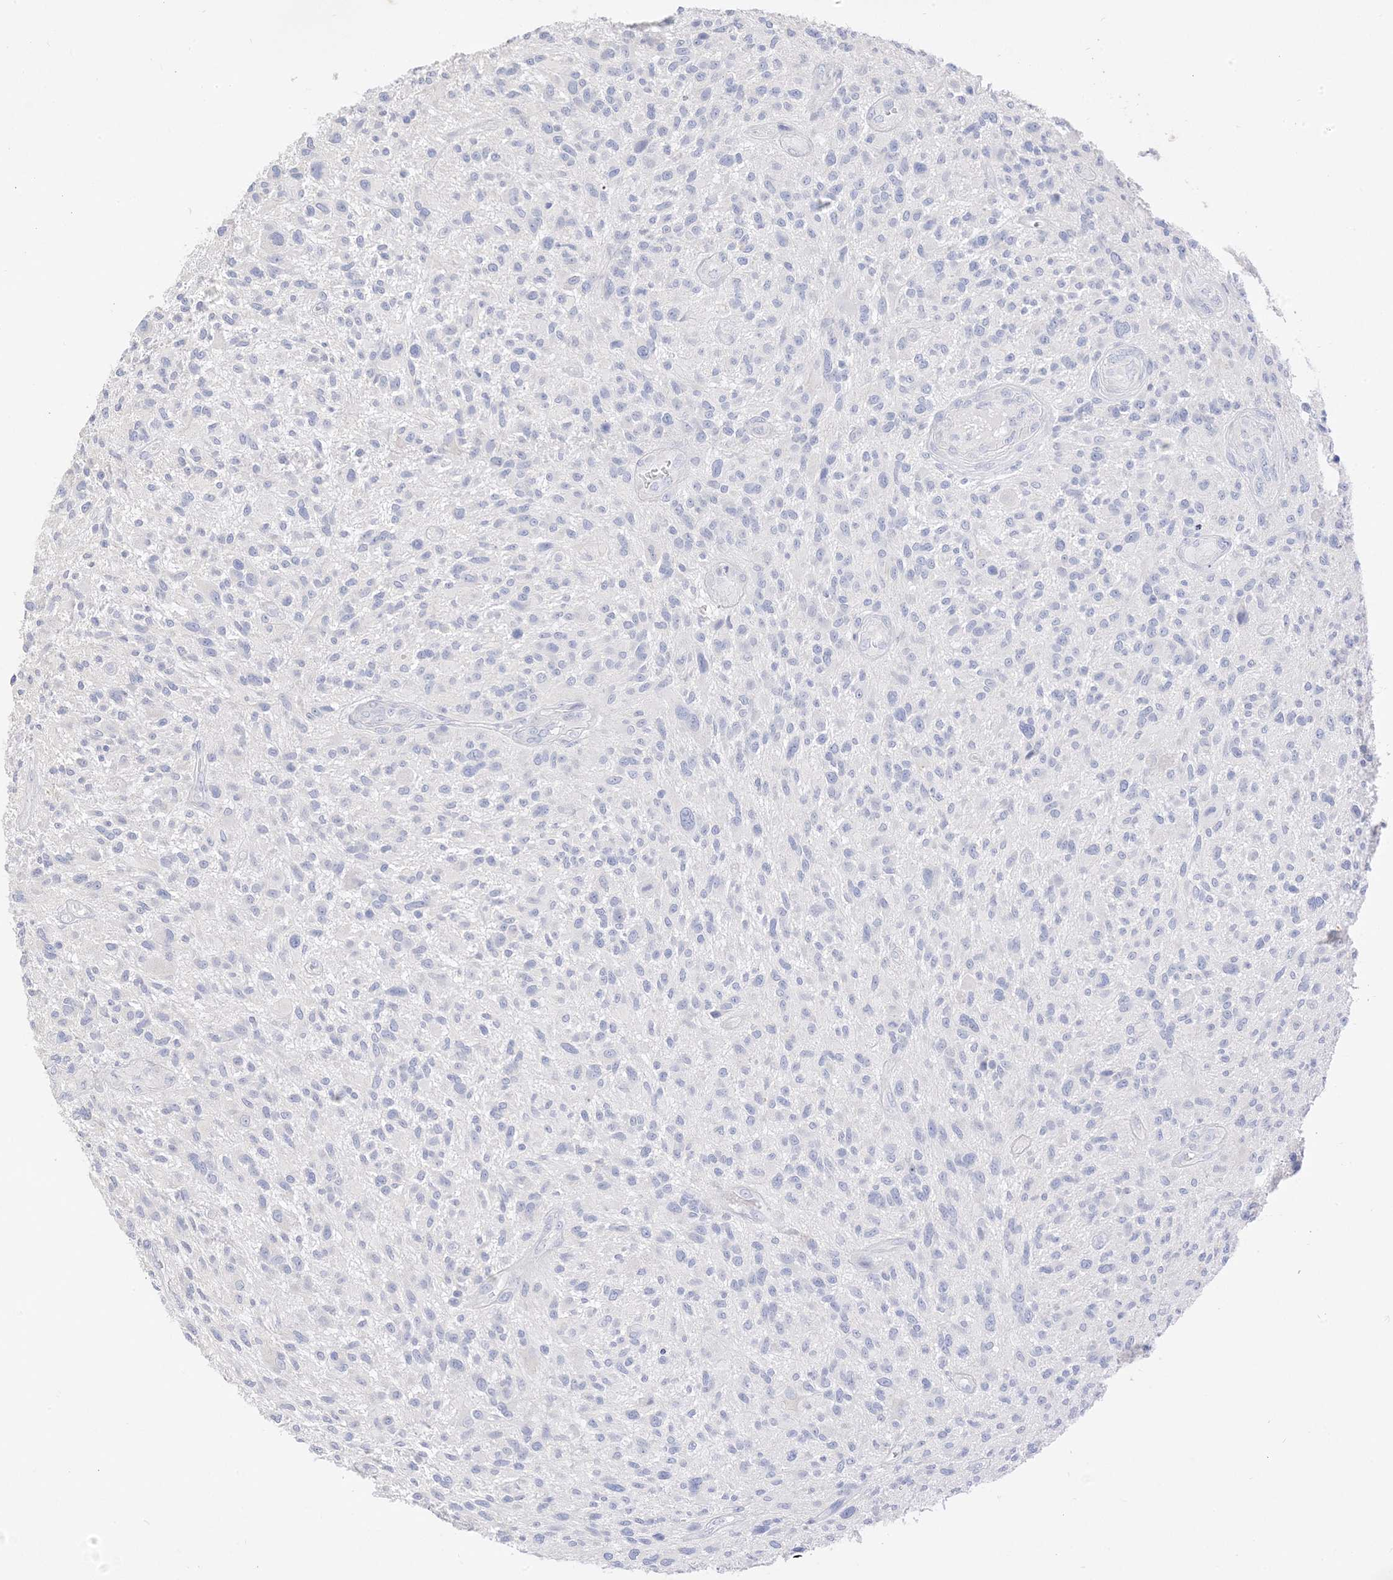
{"staining": {"intensity": "negative", "quantity": "none", "location": "none"}, "tissue": "glioma", "cell_type": "Tumor cells", "image_type": "cancer", "snomed": [{"axis": "morphology", "description": "Glioma, malignant, High grade"}, {"axis": "topography", "description": "Brain"}], "caption": "Tumor cells are negative for protein expression in human malignant glioma (high-grade).", "gene": "MUC17", "patient": {"sex": "male", "age": 47}}